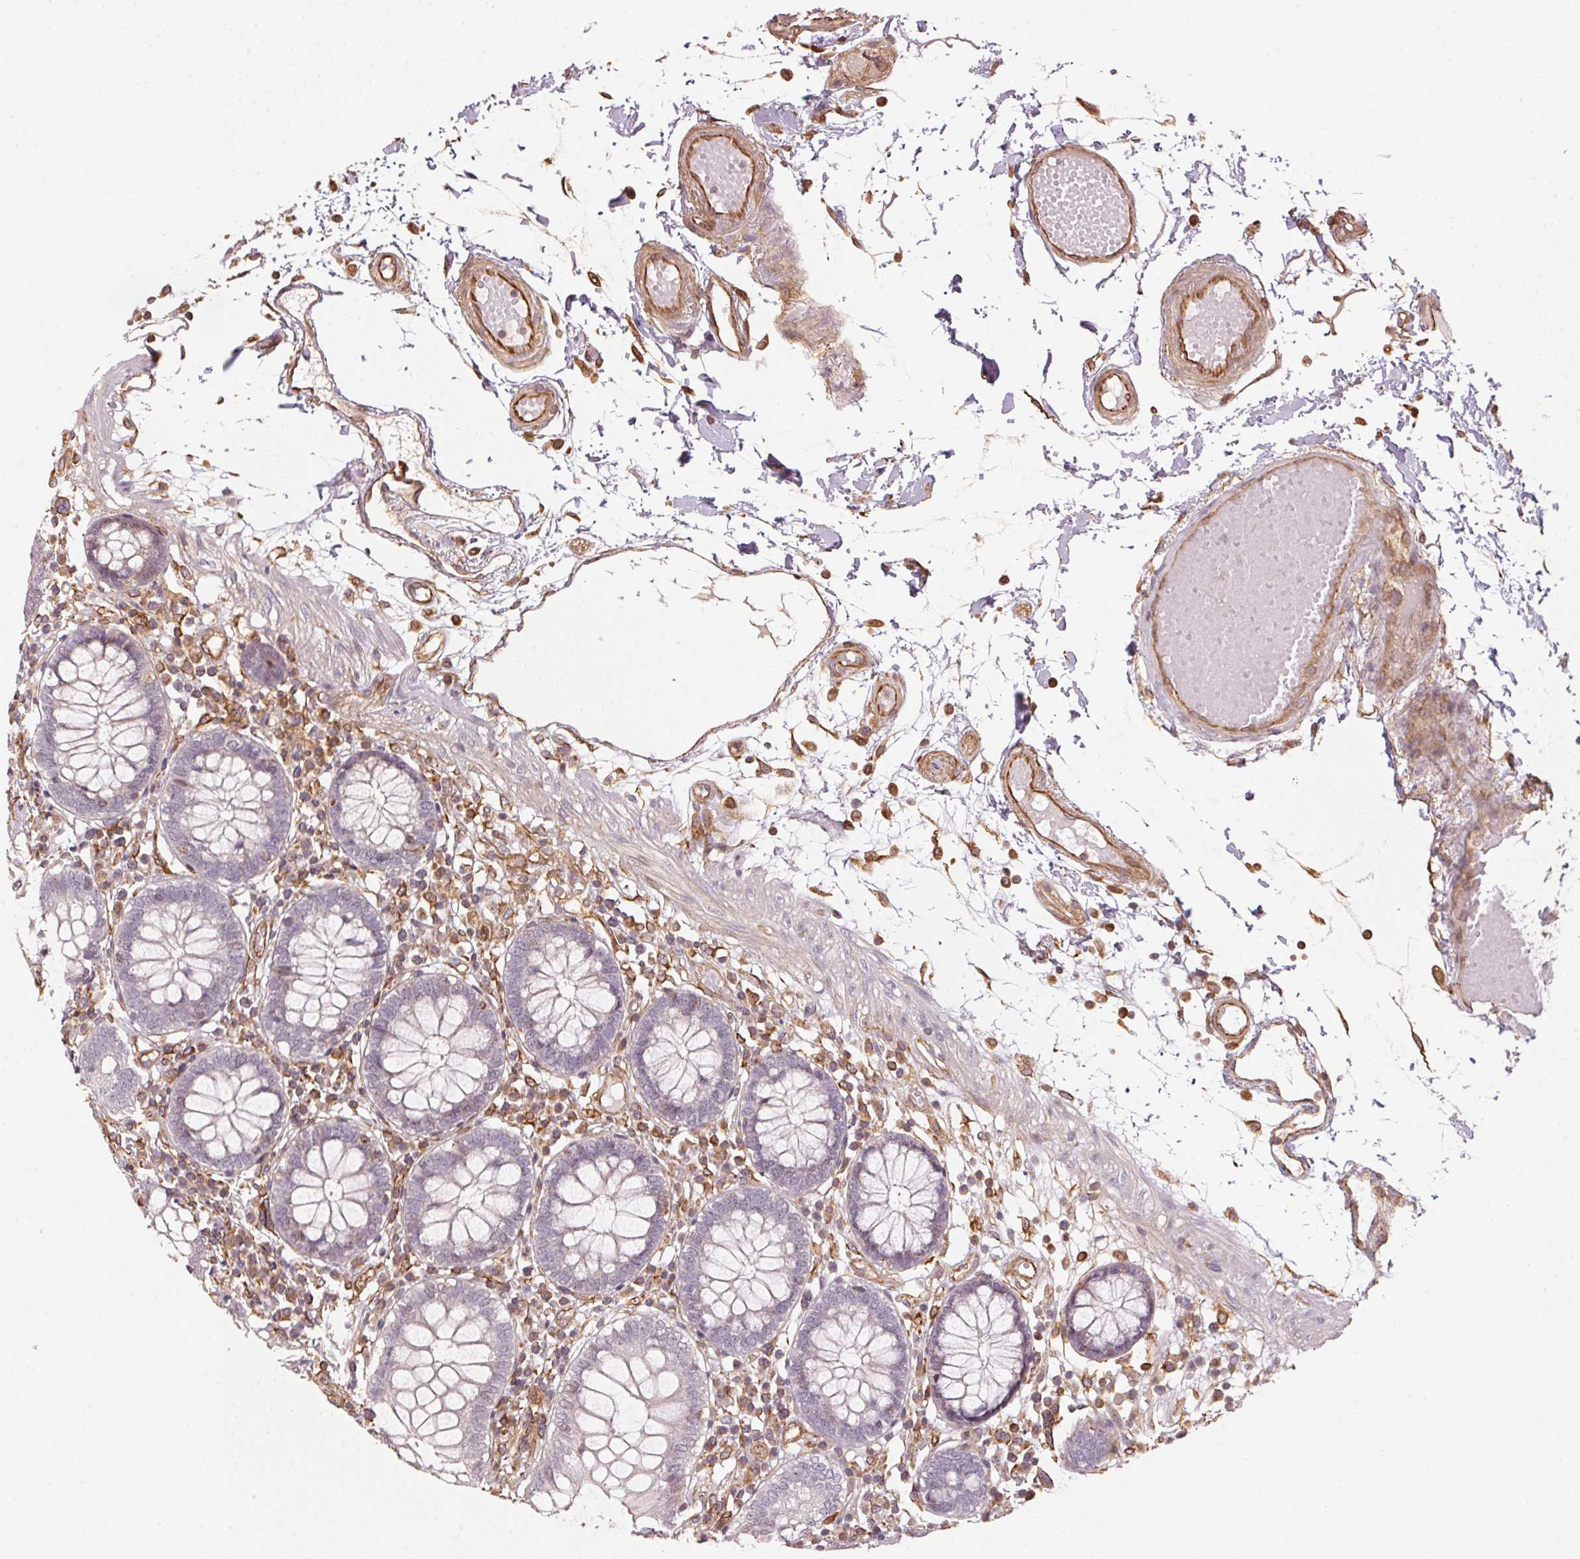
{"staining": {"intensity": "moderate", "quantity": ">75%", "location": "cytoplasmic/membranous"}, "tissue": "colon", "cell_type": "Endothelial cells", "image_type": "normal", "snomed": [{"axis": "morphology", "description": "Normal tissue, NOS"}, {"axis": "morphology", "description": "Adenocarcinoma, NOS"}, {"axis": "topography", "description": "Colon"}], "caption": "This is a micrograph of IHC staining of normal colon, which shows moderate expression in the cytoplasmic/membranous of endothelial cells.", "gene": "FOXR2", "patient": {"sex": "male", "age": 83}}